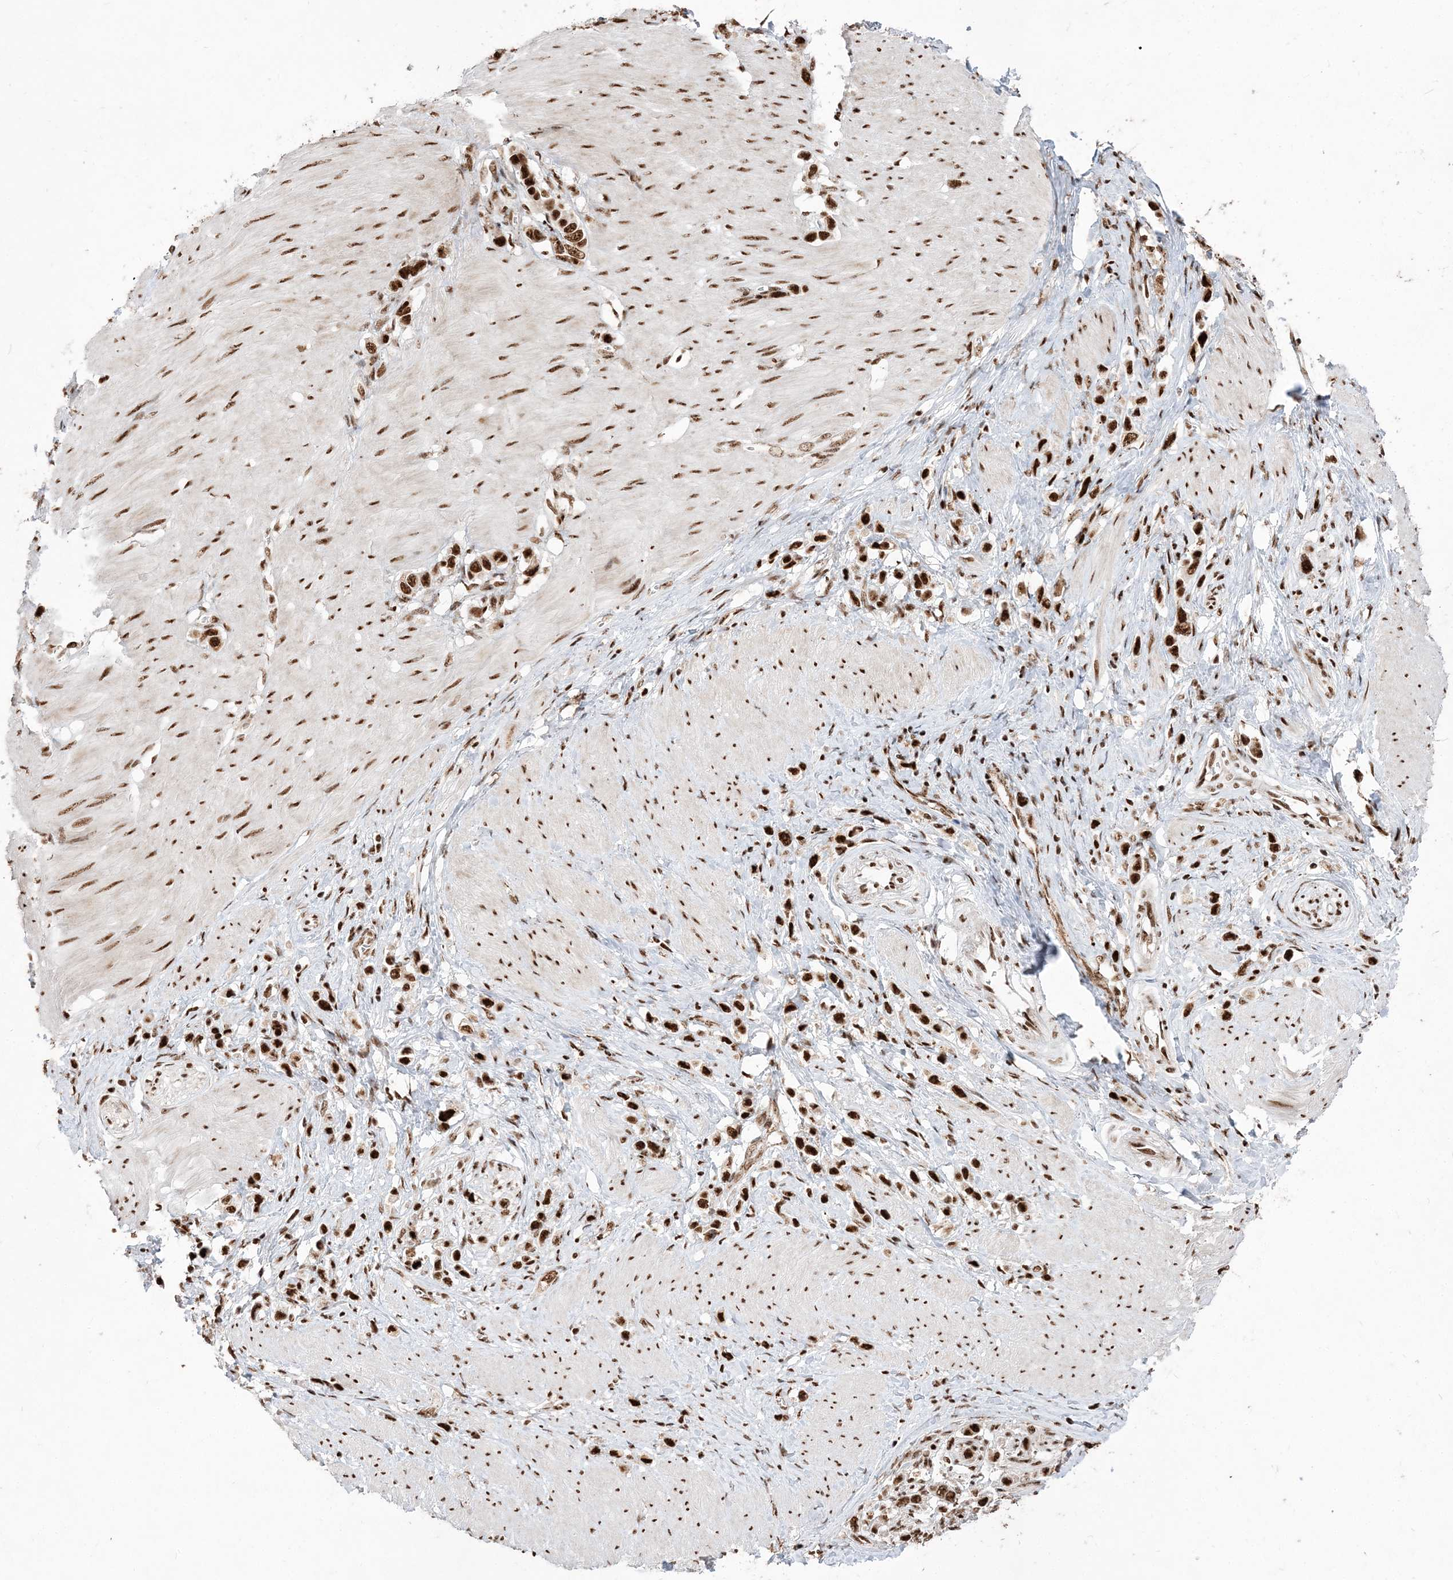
{"staining": {"intensity": "strong", "quantity": ">75%", "location": "nuclear"}, "tissue": "stomach cancer", "cell_type": "Tumor cells", "image_type": "cancer", "snomed": [{"axis": "morphology", "description": "Normal tissue, NOS"}, {"axis": "morphology", "description": "Adenocarcinoma, NOS"}, {"axis": "topography", "description": "Stomach, upper"}, {"axis": "topography", "description": "Stomach"}], "caption": "Immunohistochemistry (IHC) (DAB (3,3'-diaminobenzidine)) staining of human adenocarcinoma (stomach) shows strong nuclear protein expression in about >75% of tumor cells. The protein of interest is stained brown, and the nuclei are stained in blue (DAB IHC with brightfield microscopy, high magnification).", "gene": "RBM17", "patient": {"sex": "female", "age": 65}}